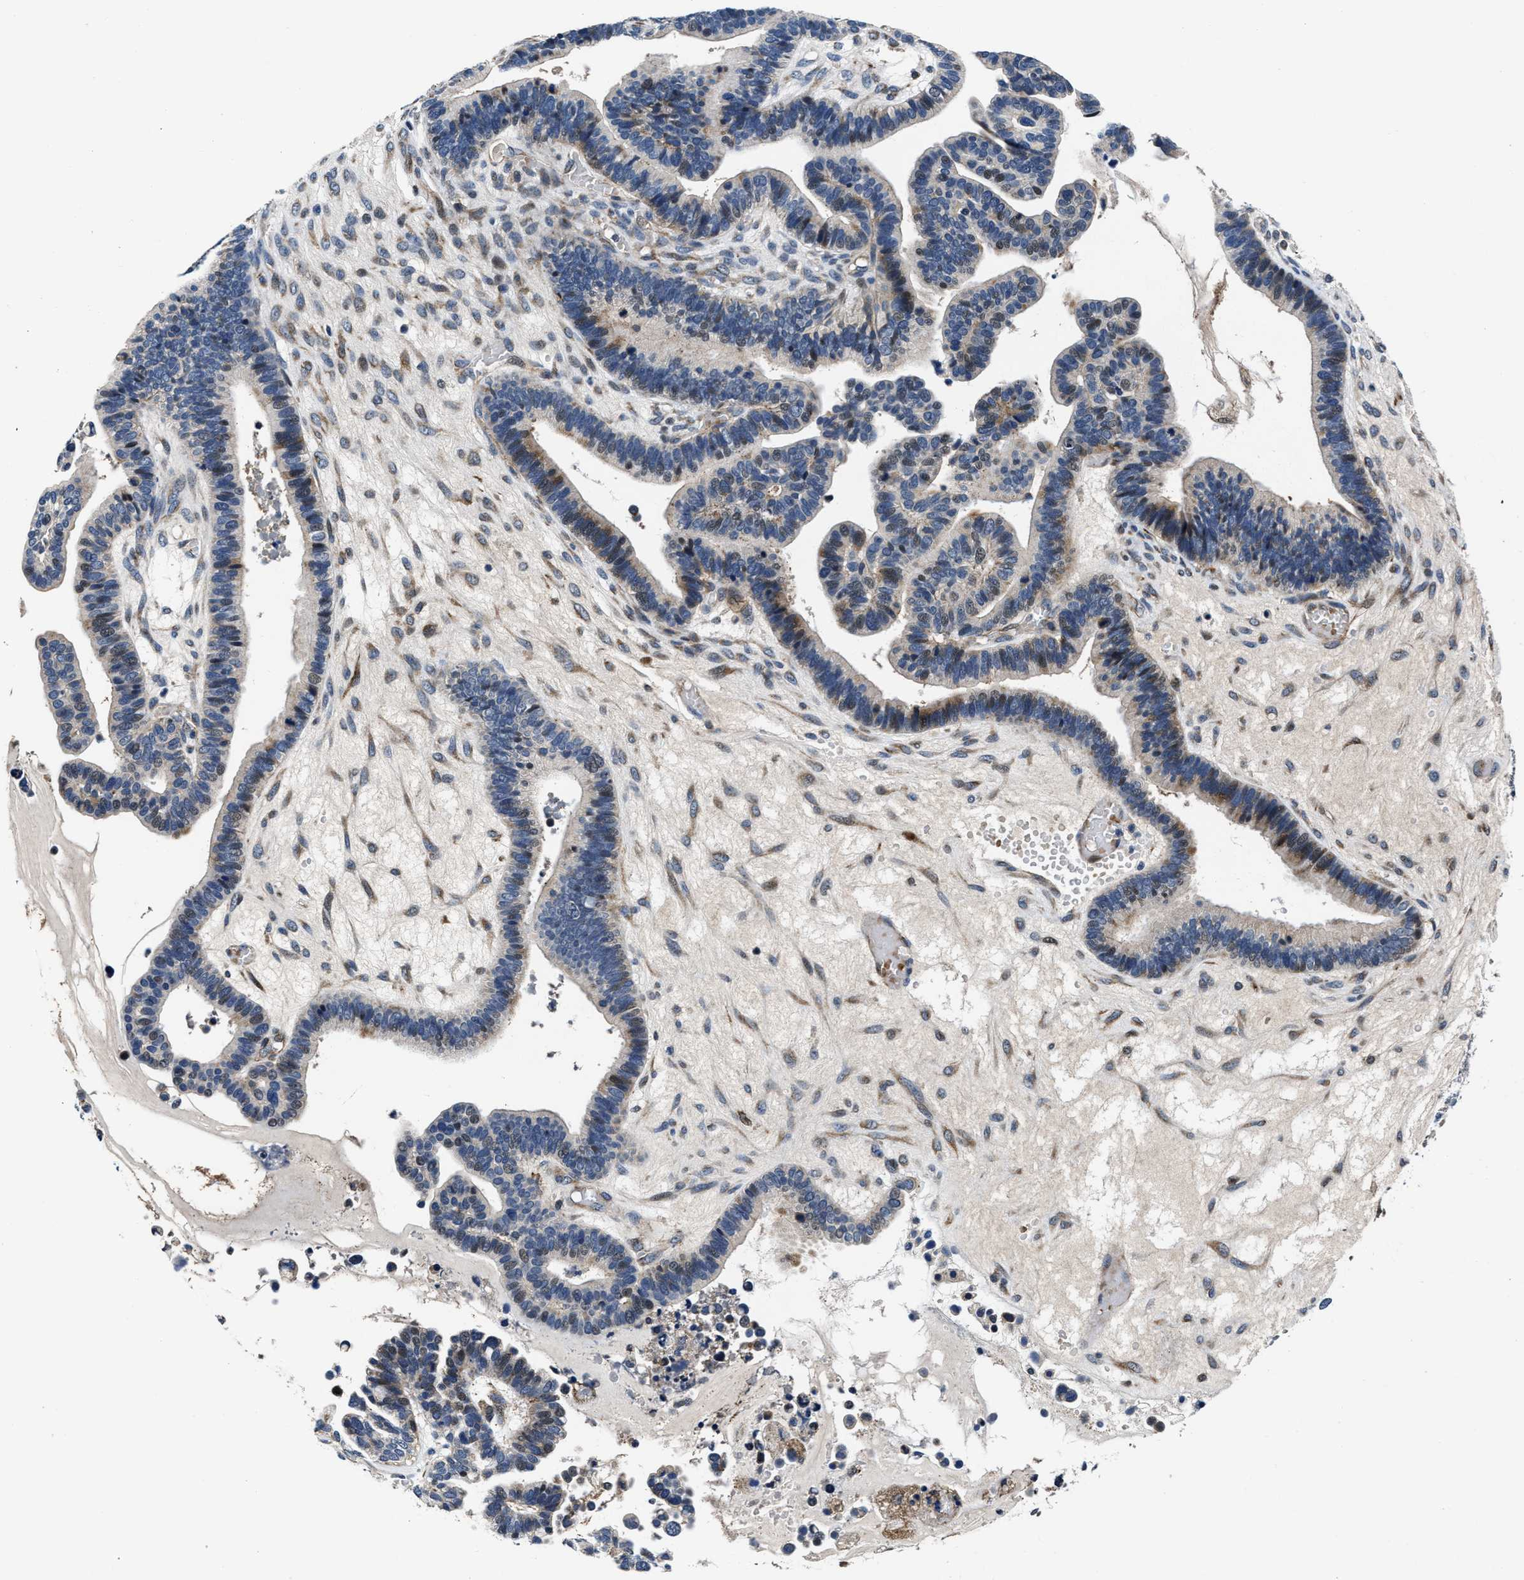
{"staining": {"intensity": "moderate", "quantity": "25%-75%", "location": "cytoplasmic/membranous"}, "tissue": "ovarian cancer", "cell_type": "Tumor cells", "image_type": "cancer", "snomed": [{"axis": "morphology", "description": "Cystadenocarcinoma, serous, NOS"}, {"axis": "topography", "description": "Ovary"}], "caption": "IHC histopathology image of neoplastic tissue: human serous cystadenocarcinoma (ovarian) stained using immunohistochemistry (IHC) reveals medium levels of moderate protein expression localized specifically in the cytoplasmic/membranous of tumor cells, appearing as a cytoplasmic/membranous brown color.", "gene": "C2orf66", "patient": {"sex": "female", "age": 56}}